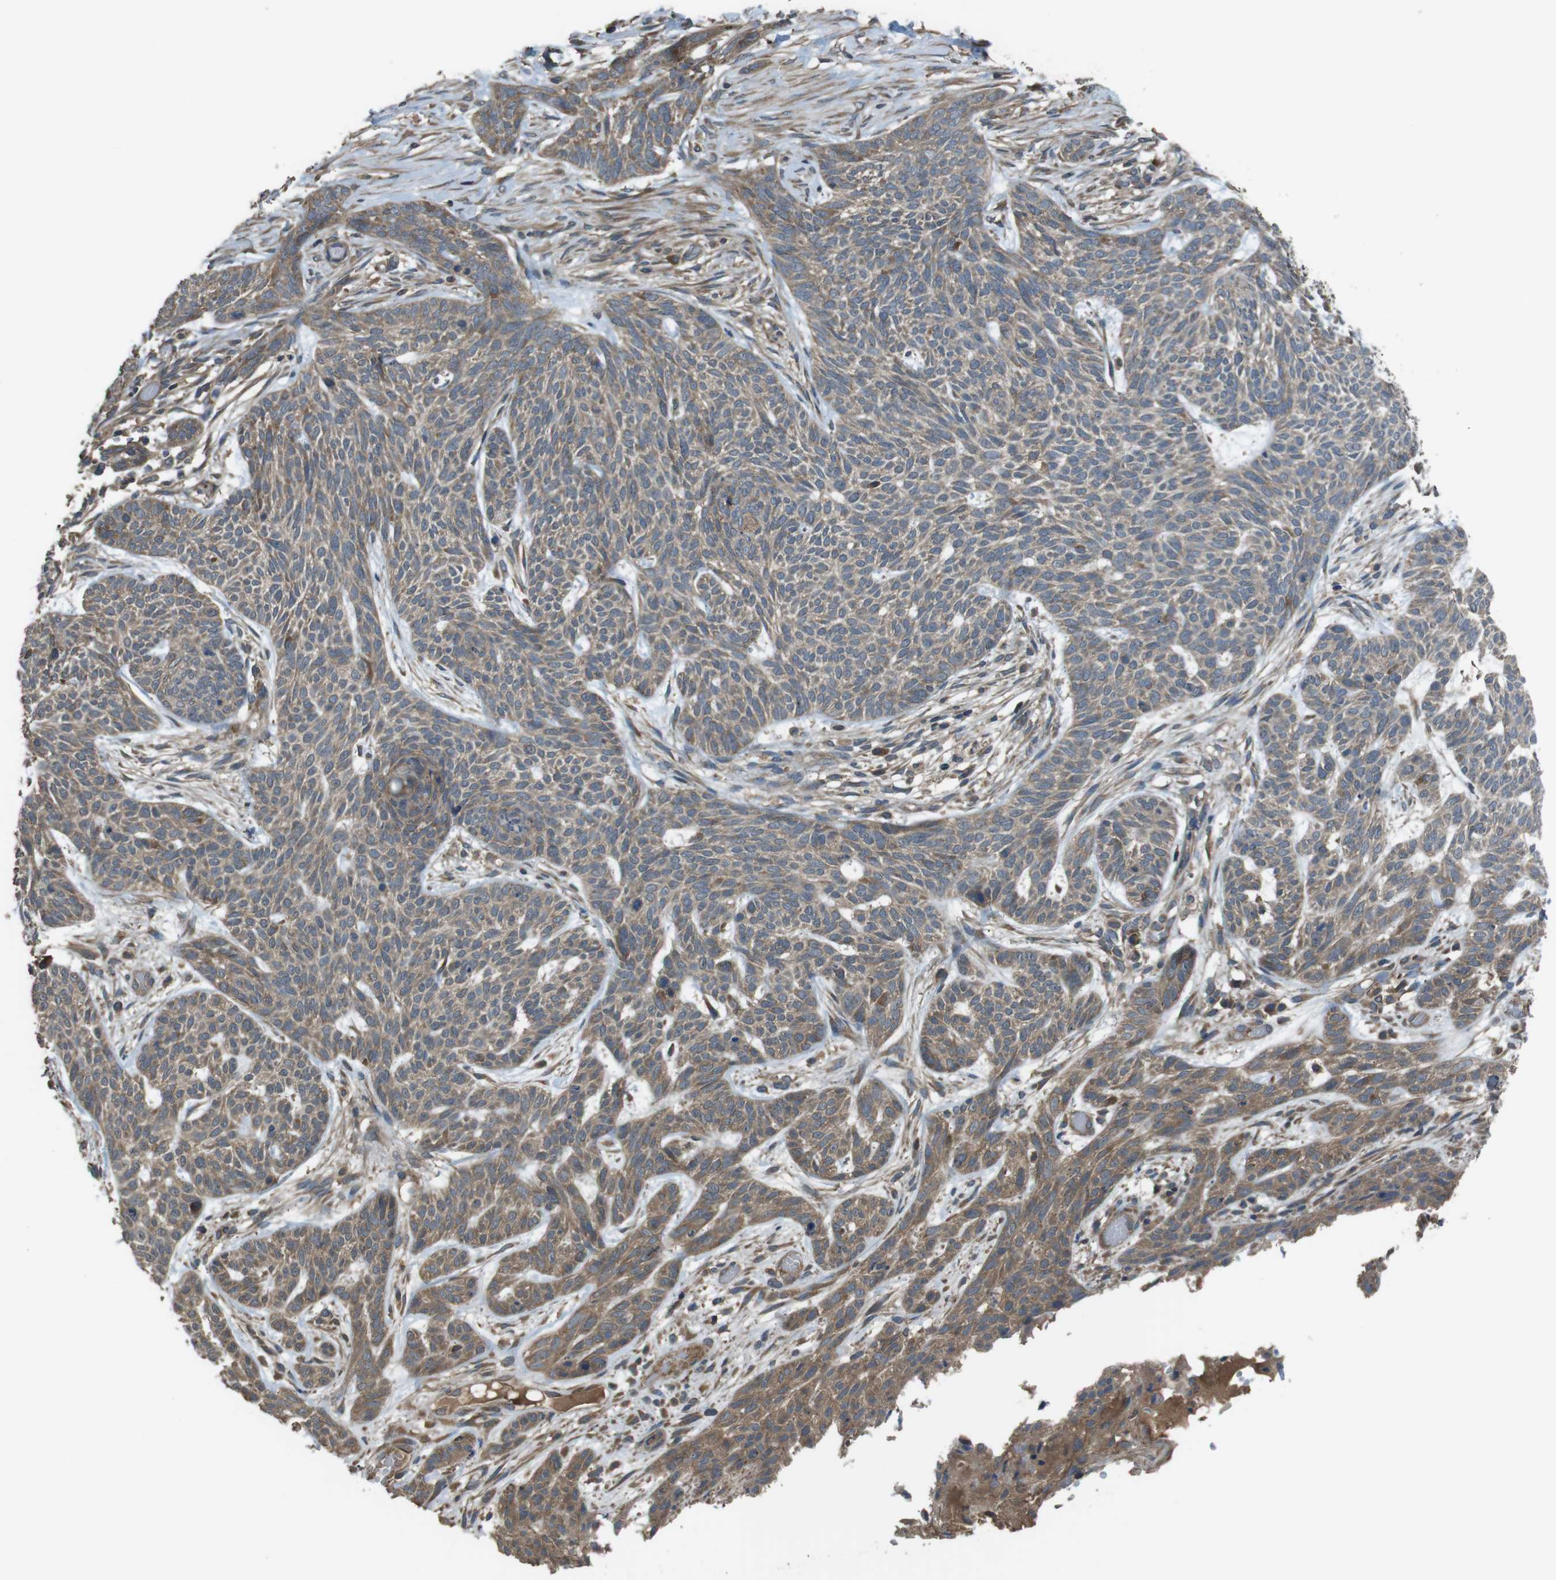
{"staining": {"intensity": "moderate", "quantity": ">75%", "location": "cytoplasmic/membranous"}, "tissue": "skin cancer", "cell_type": "Tumor cells", "image_type": "cancer", "snomed": [{"axis": "morphology", "description": "Basal cell carcinoma"}, {"axis": "topography", "description": "Skin"}], "caption": "Immunohistochemistry photomicrograph of human skin basal cell carcinoma stained for a protein (brown), which demonstrates medium levels of moderate cytoplasmic/membranous staining in approximately >75% of tumor cells.", "gene": "FUT2", "patient": {"sex": "female", "age": 59}}